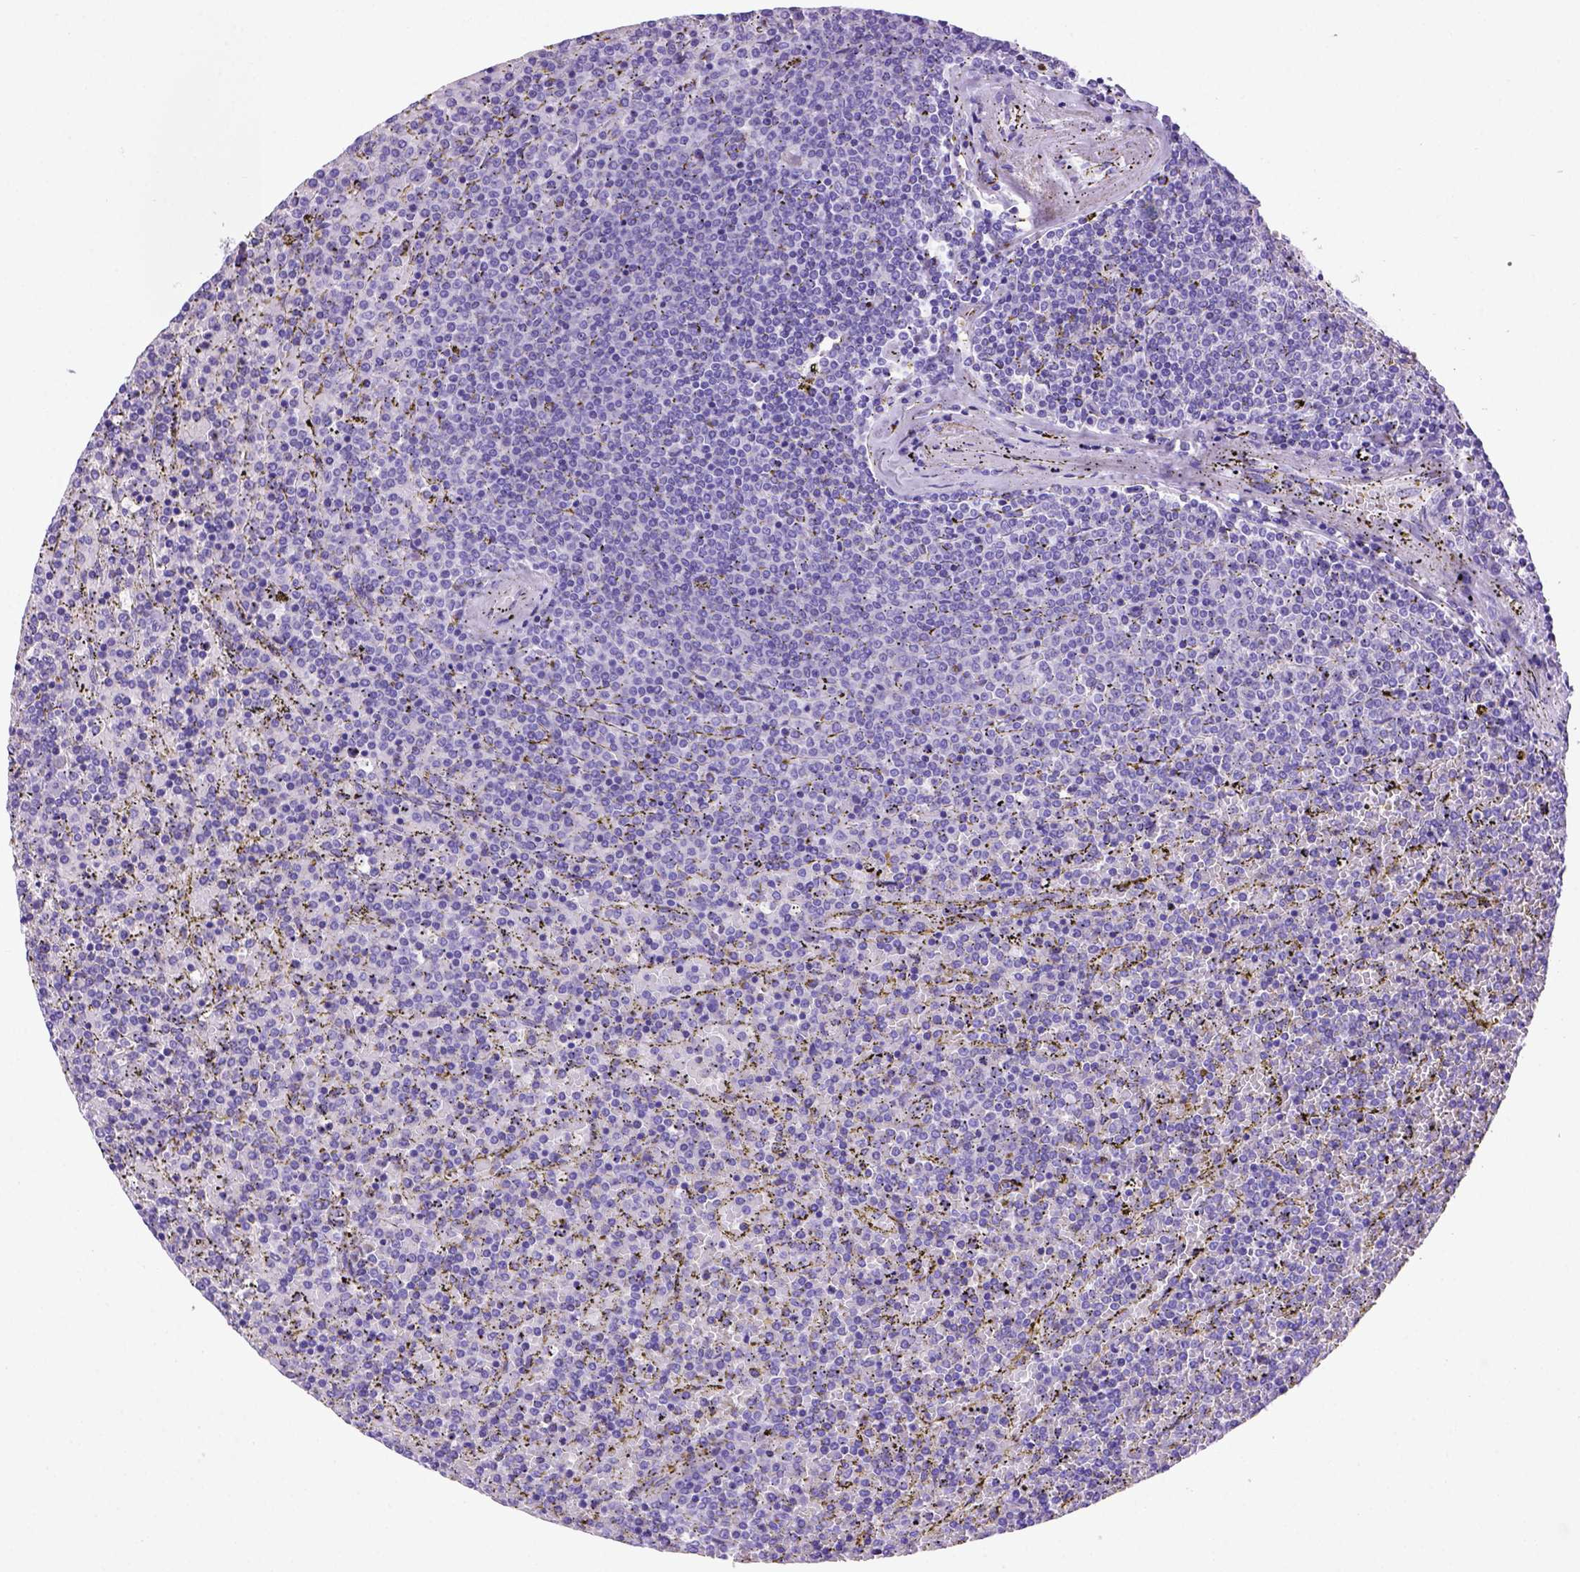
{"staining": {"intensity": "negative", "quantity": "none", "location": "none"}, "tissue": "lymphoma", "cell_type": "Tumor cells", "image_type": "cancer", "snomed": [{"axis": "morphology", "description": "Malignant lymphoma, non-Hodgkin's type, Low grade"}, {"axis": "topography", "description": "Spleen"}], "caption": "Tumor cells are negative for protein expression in human lymphoma.", "gene": "PTGES", "patient": {"sex": "female", "age": 77}}